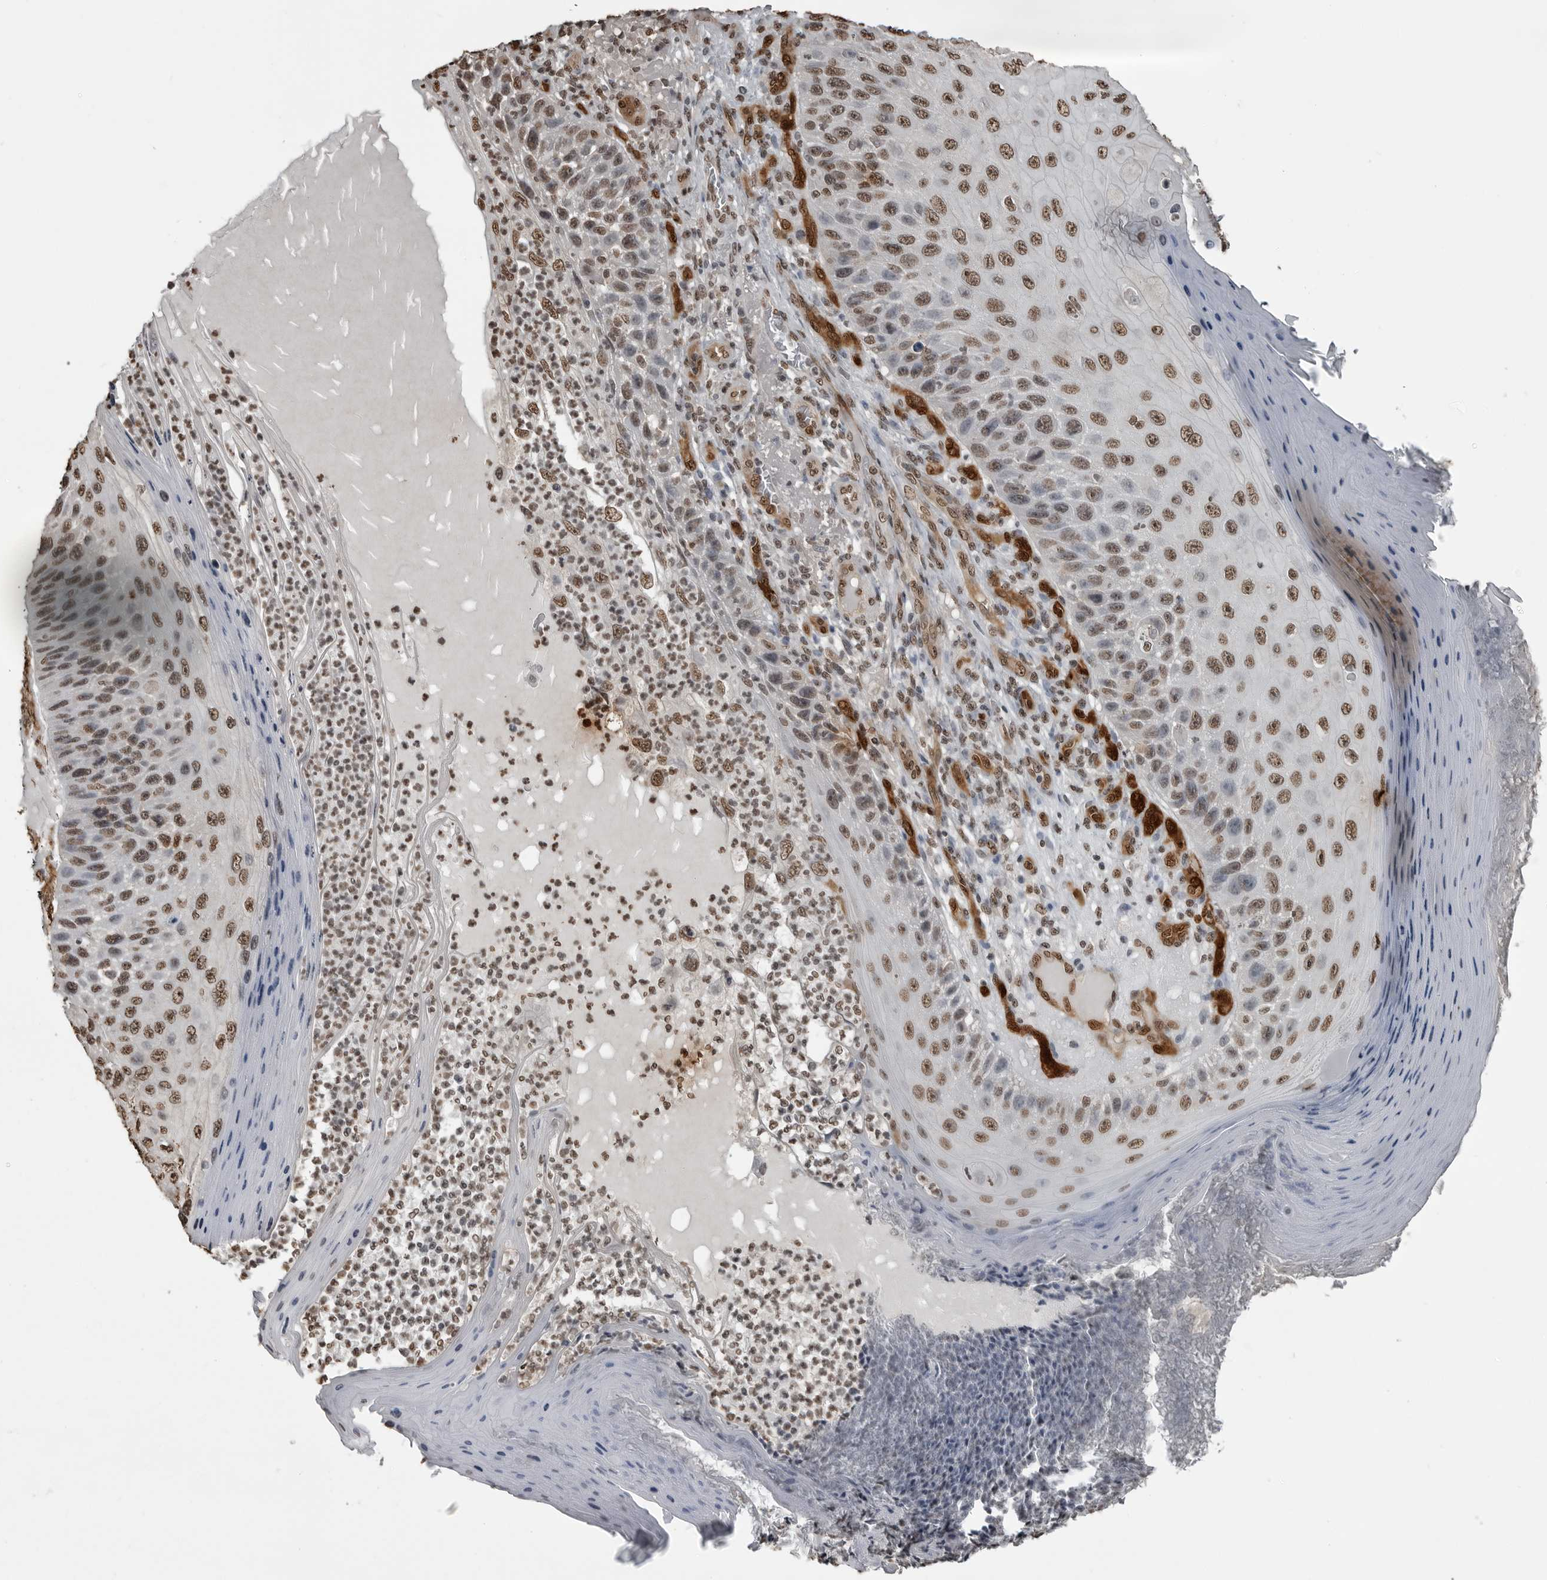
{"staining": {"intensity": "moderate", "quantity": ">75%", "location": "nuclear"}, "tissue": "skin cancer", "cell_type": "Tumor cells", "image_type": "cancer", "snomed": [{"axis": "morphology", "description": "Squamous cell carcinoma, NOS"}, {"axis": "topography", "description": "Skin"}], "caption": "Brown immunohistochemical staining in human squamous cell carcinoma (skin) exhibits moderate nuclear expression in about >75% of tumor cells. Using DAB (3,3'-diaminobenzidine) (brown) and hematoxylin (blue) stains, captured at high magnification using brightfield microscopy.", "gene": "SMAD2", "patient": {"sex": "female", "age": 88}}